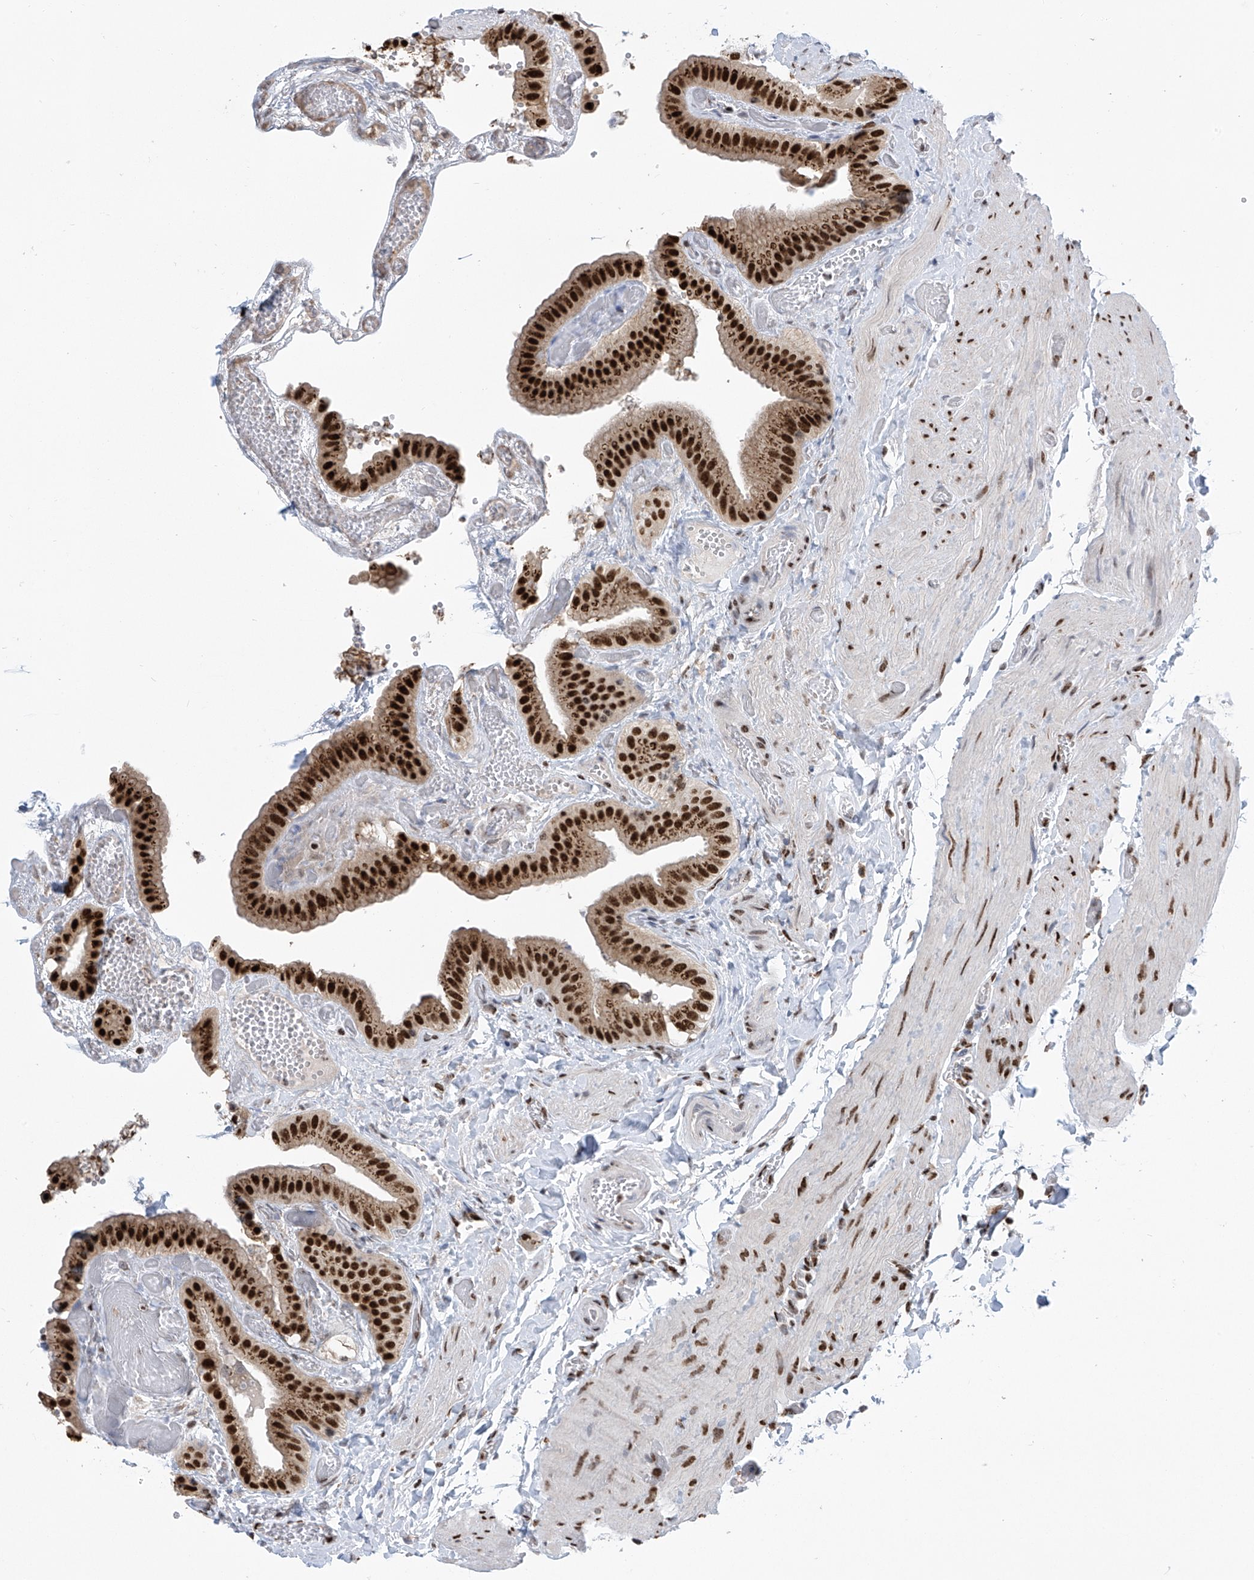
{"staining": {"intensity": "strong", "quantity": ">75%", "location": "cytoplasmic/membranous,nuclear"}, "tissue": "gallbladder", "cell_type": "Glandular cells", "image_type": "normal", "snomed": [{"axis": "morphology", "description": "Normal tissue, NOS"}, {"axis": "topography", "description": "Gallbladder"}], "caption": "This photomicrograph reveals IHC staining of normal human gallbladder, with high strong cytoplasmic/membranous,nuclear expression in approximately >75% of glandular cells.", "gene": "APLF", "patient": {"sex": "female", "age": 64}}